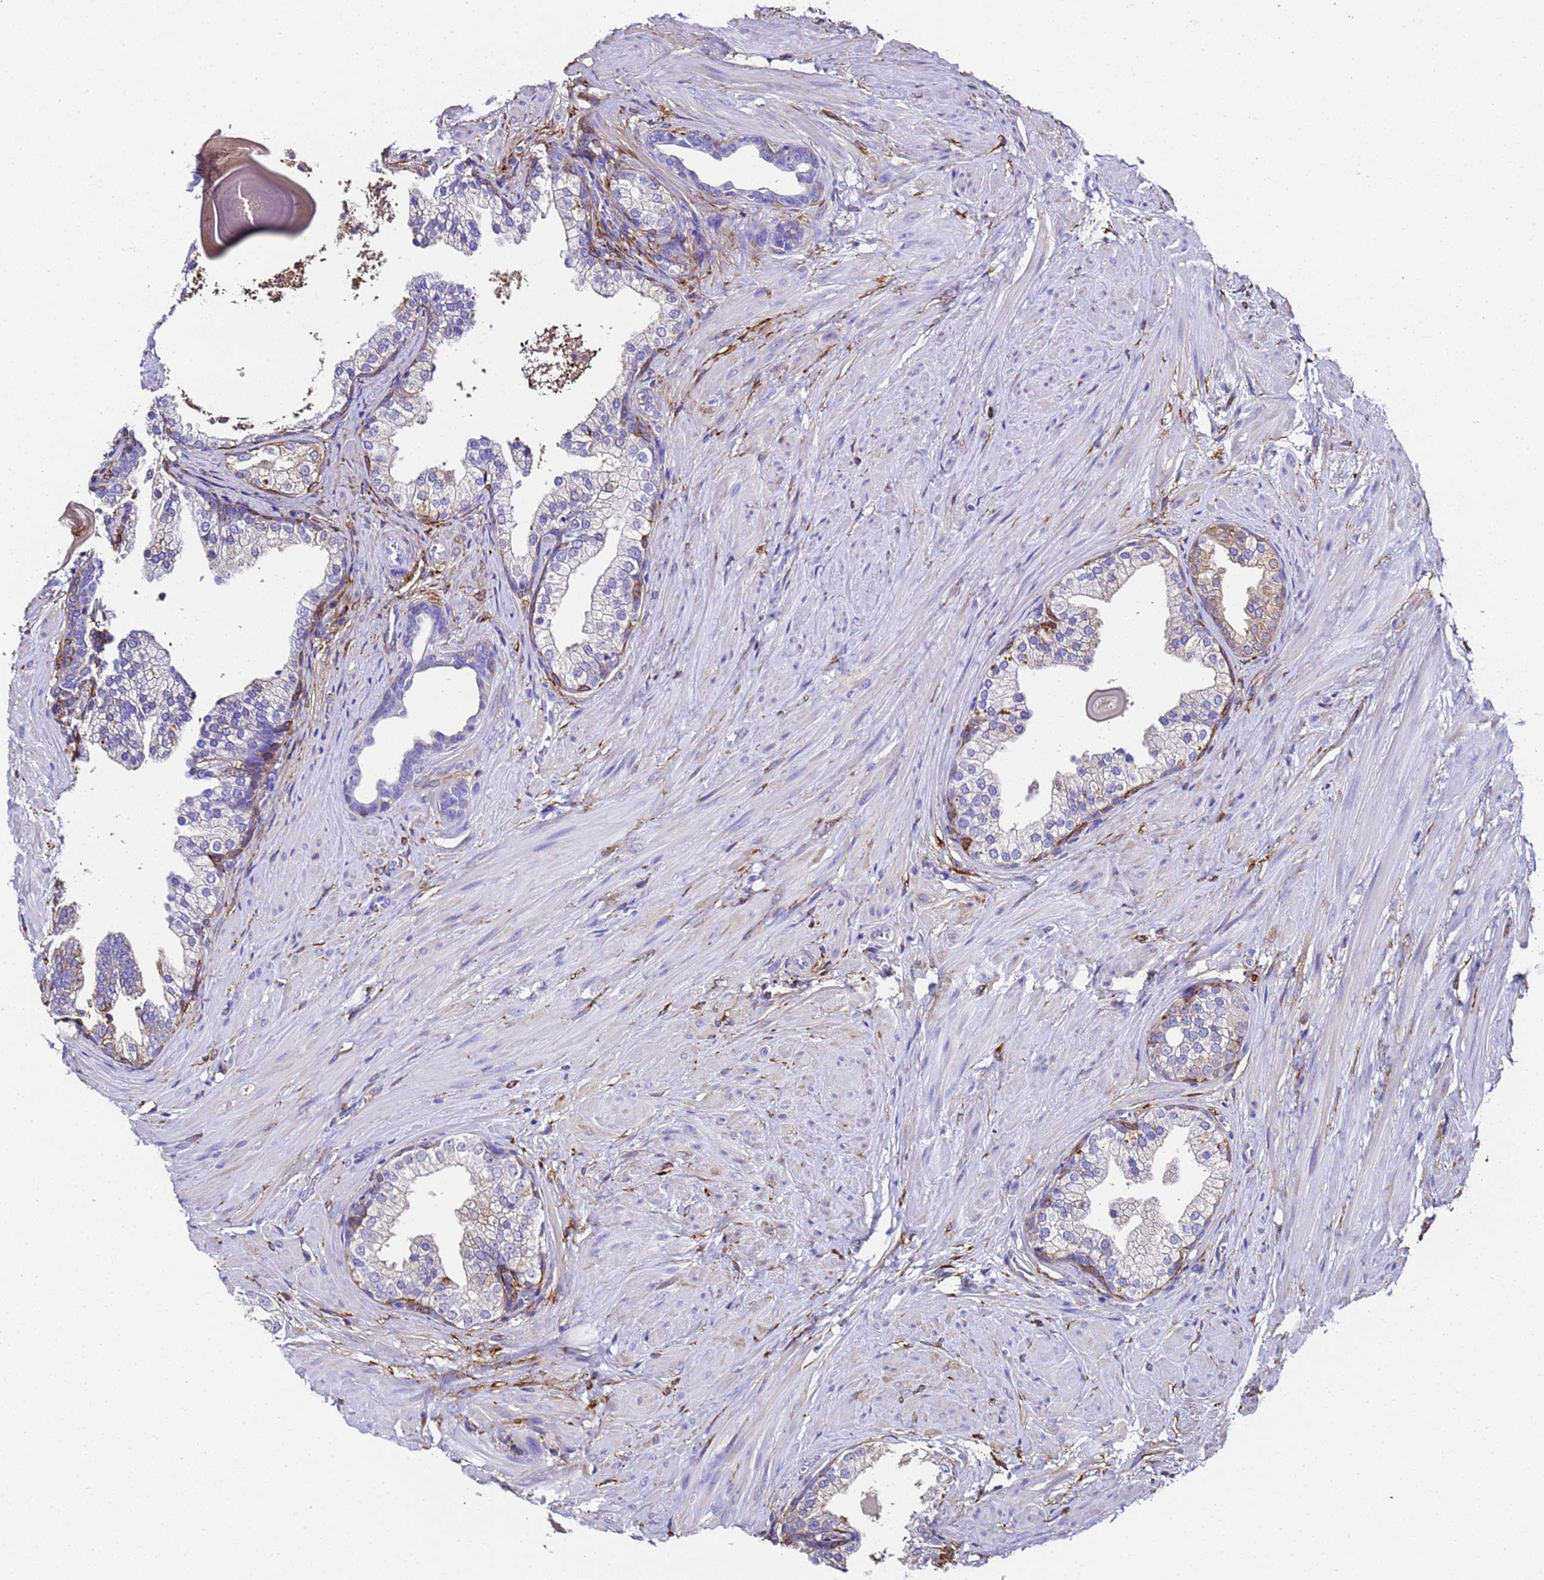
{"staining": {"intensity": "moderate", "quantity": "<25%", "location": "cytoplasmic/membranous"}, "tissue": "prostate", "cell_type": "Glandular cells", "image_type": "normal", "snomed": [{"axis": "morphology", "description": "Normal tissue, NOS"}, {"axis": "topography", "description": "Prostate"}], "caption": "This image reveals unremarkable prostate stained with immunohistochemistry to label a protein in brown. The cytoplasmic/membranous of glandular cells show moderate positivity for the protein. Nuclei are counter-stained blue.", "gene": "FTL", "patient": {"sex": "male", "age": 48}}